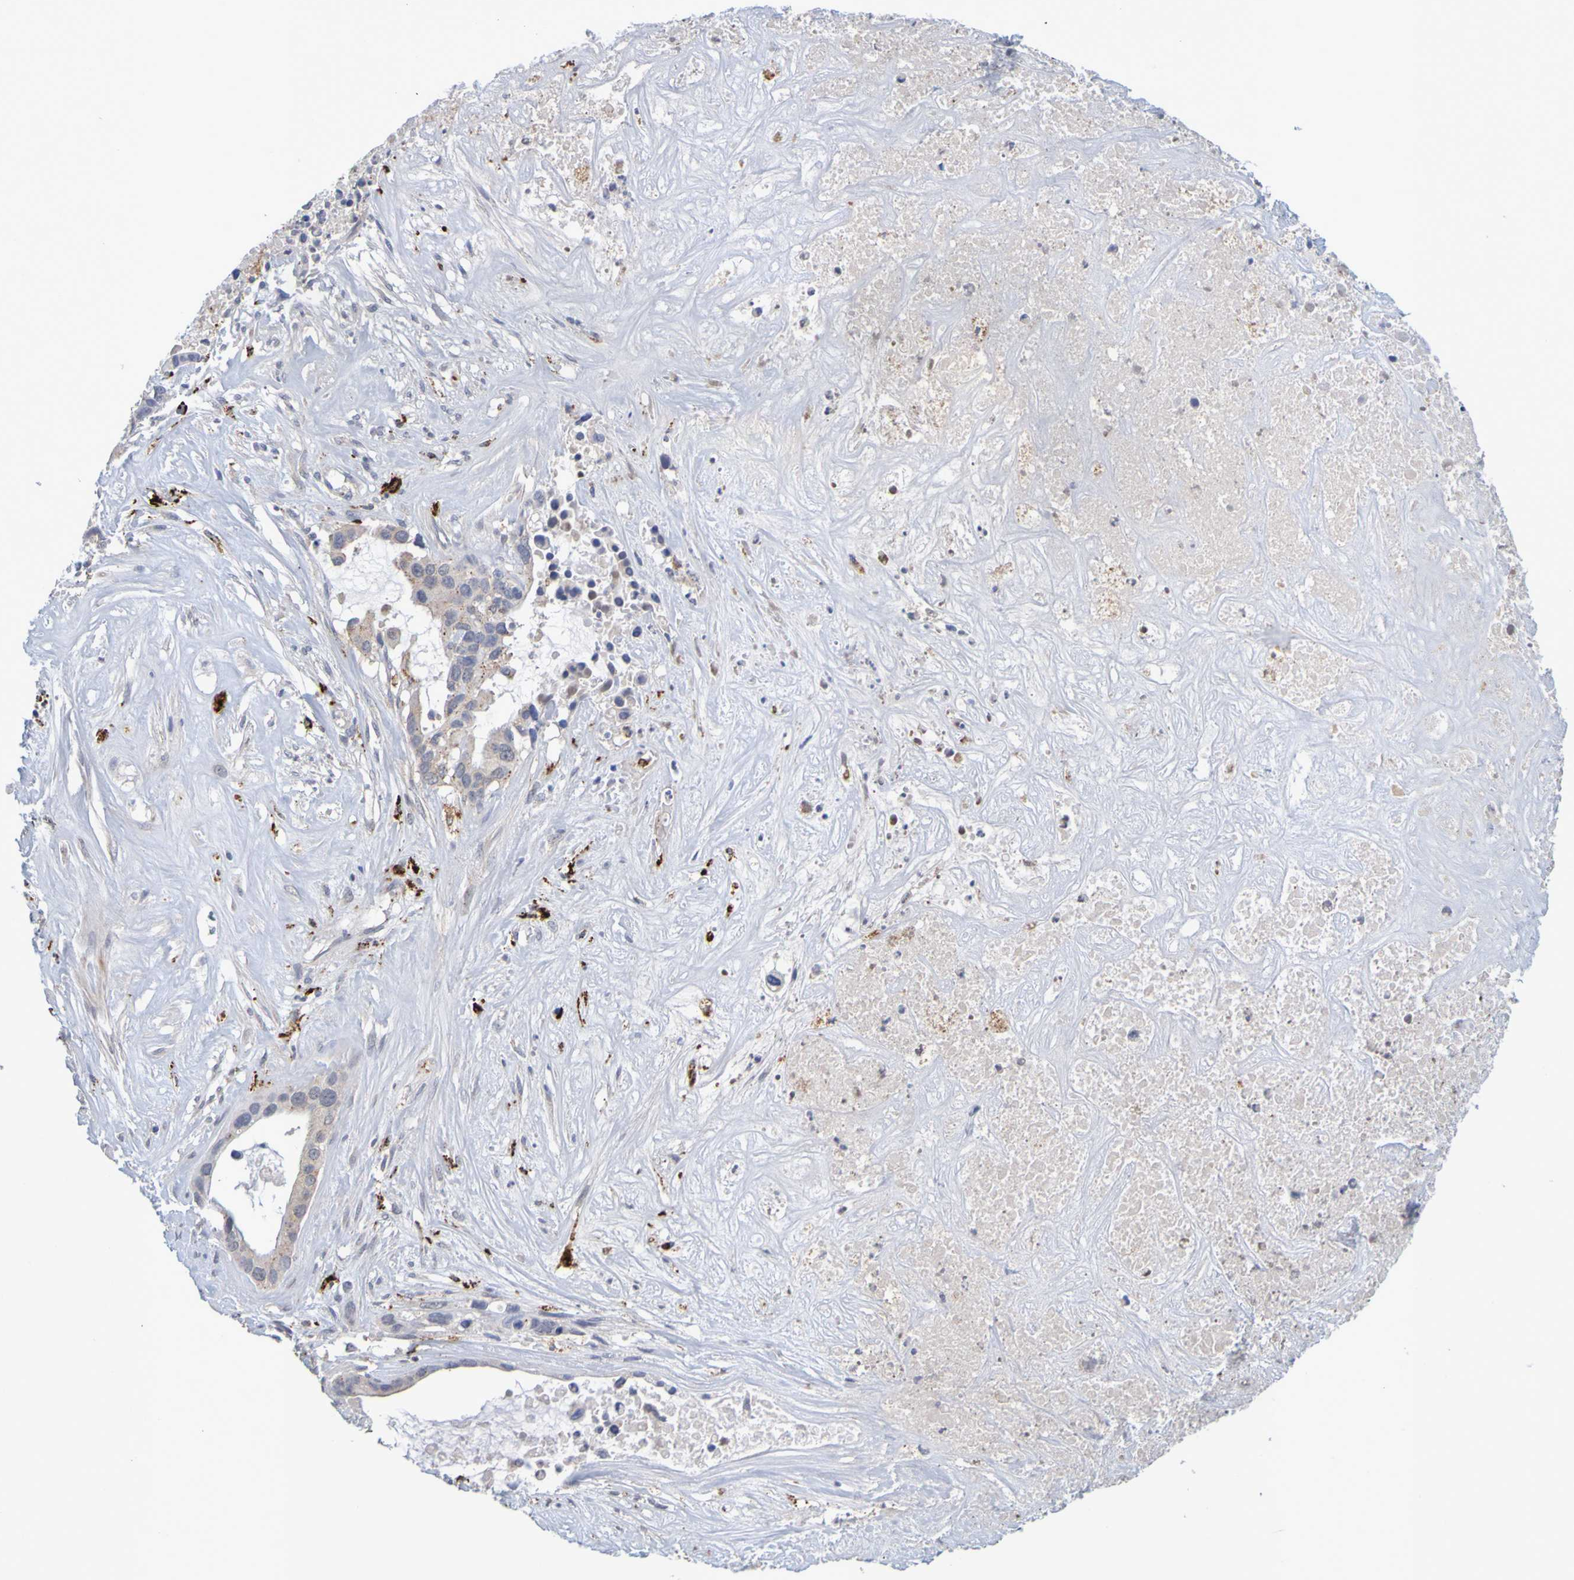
{"staining": {"intensity": "weak", "quantity": "<25%", "location": "cytoplasmic/membranous"}, "tissue": "liver cancer", "cell_type": "Tumor cells", "image_type": "cancer", "snomed": [{"axis": "morphology", "description": "Cholangiocarcinoma"}, {"axis": "topography", "description": "Liver"}], "caption": "There is no significant positivity in tumor cells of liver cholangiocarcinoma.", "gene": "TPH1", "patient": {"sex": "female", "age": 65}}